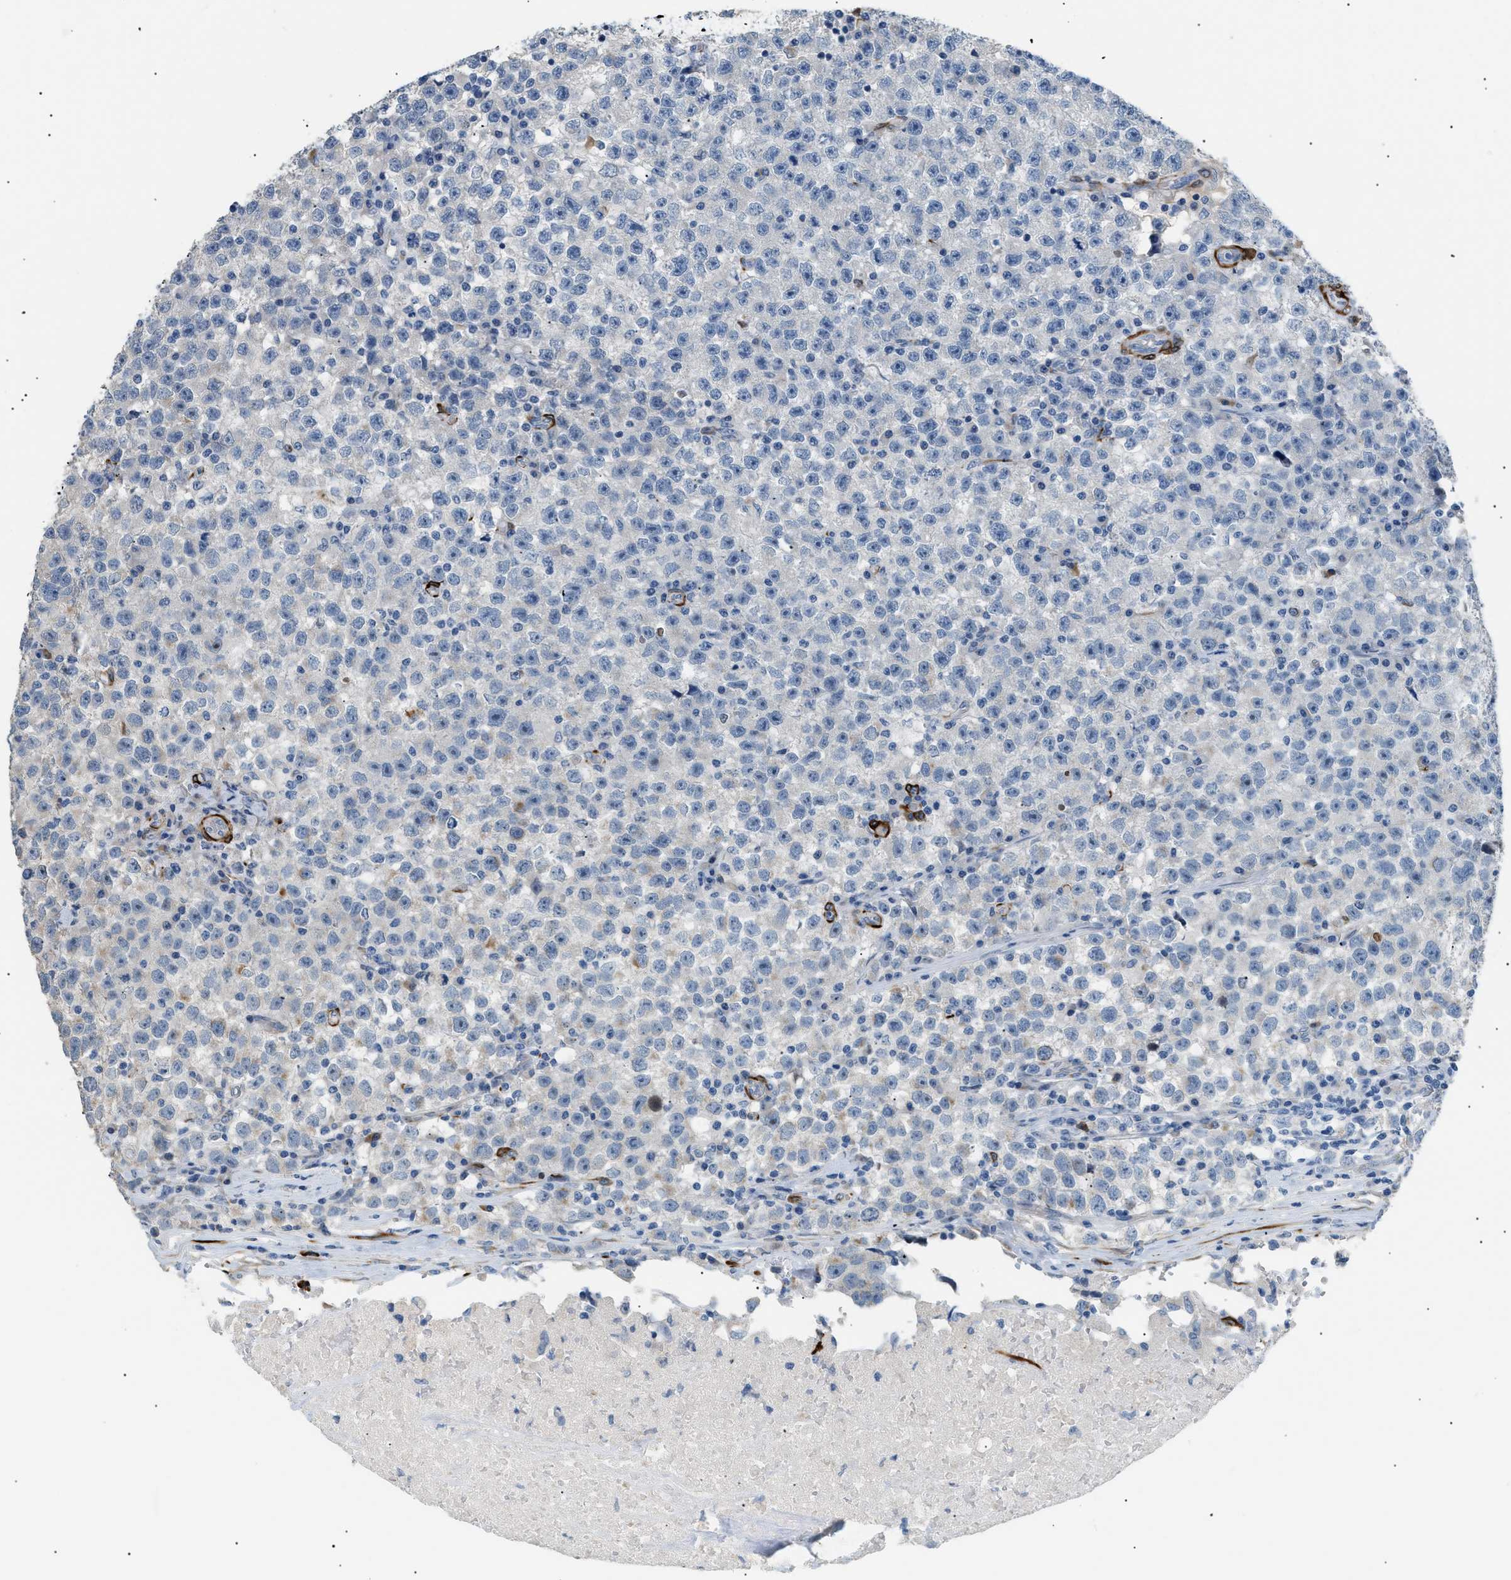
{"staining": {"intensity": "negative", "quantity": "none", "location": "none"}, "tissue": "testis cancer", "cell_type": "Tumor cells", "image_type": "cancer", "snomed": [{"axis": "morphology", "description": "Seminoma, NOS"}, {"axis": "topography", "description": "Testis"}], "caption": "Tumor cells show no significant protein expression in seminoma (testis).", "gene": "ICA1", "patient": {"sex": "male", "age": 22}}